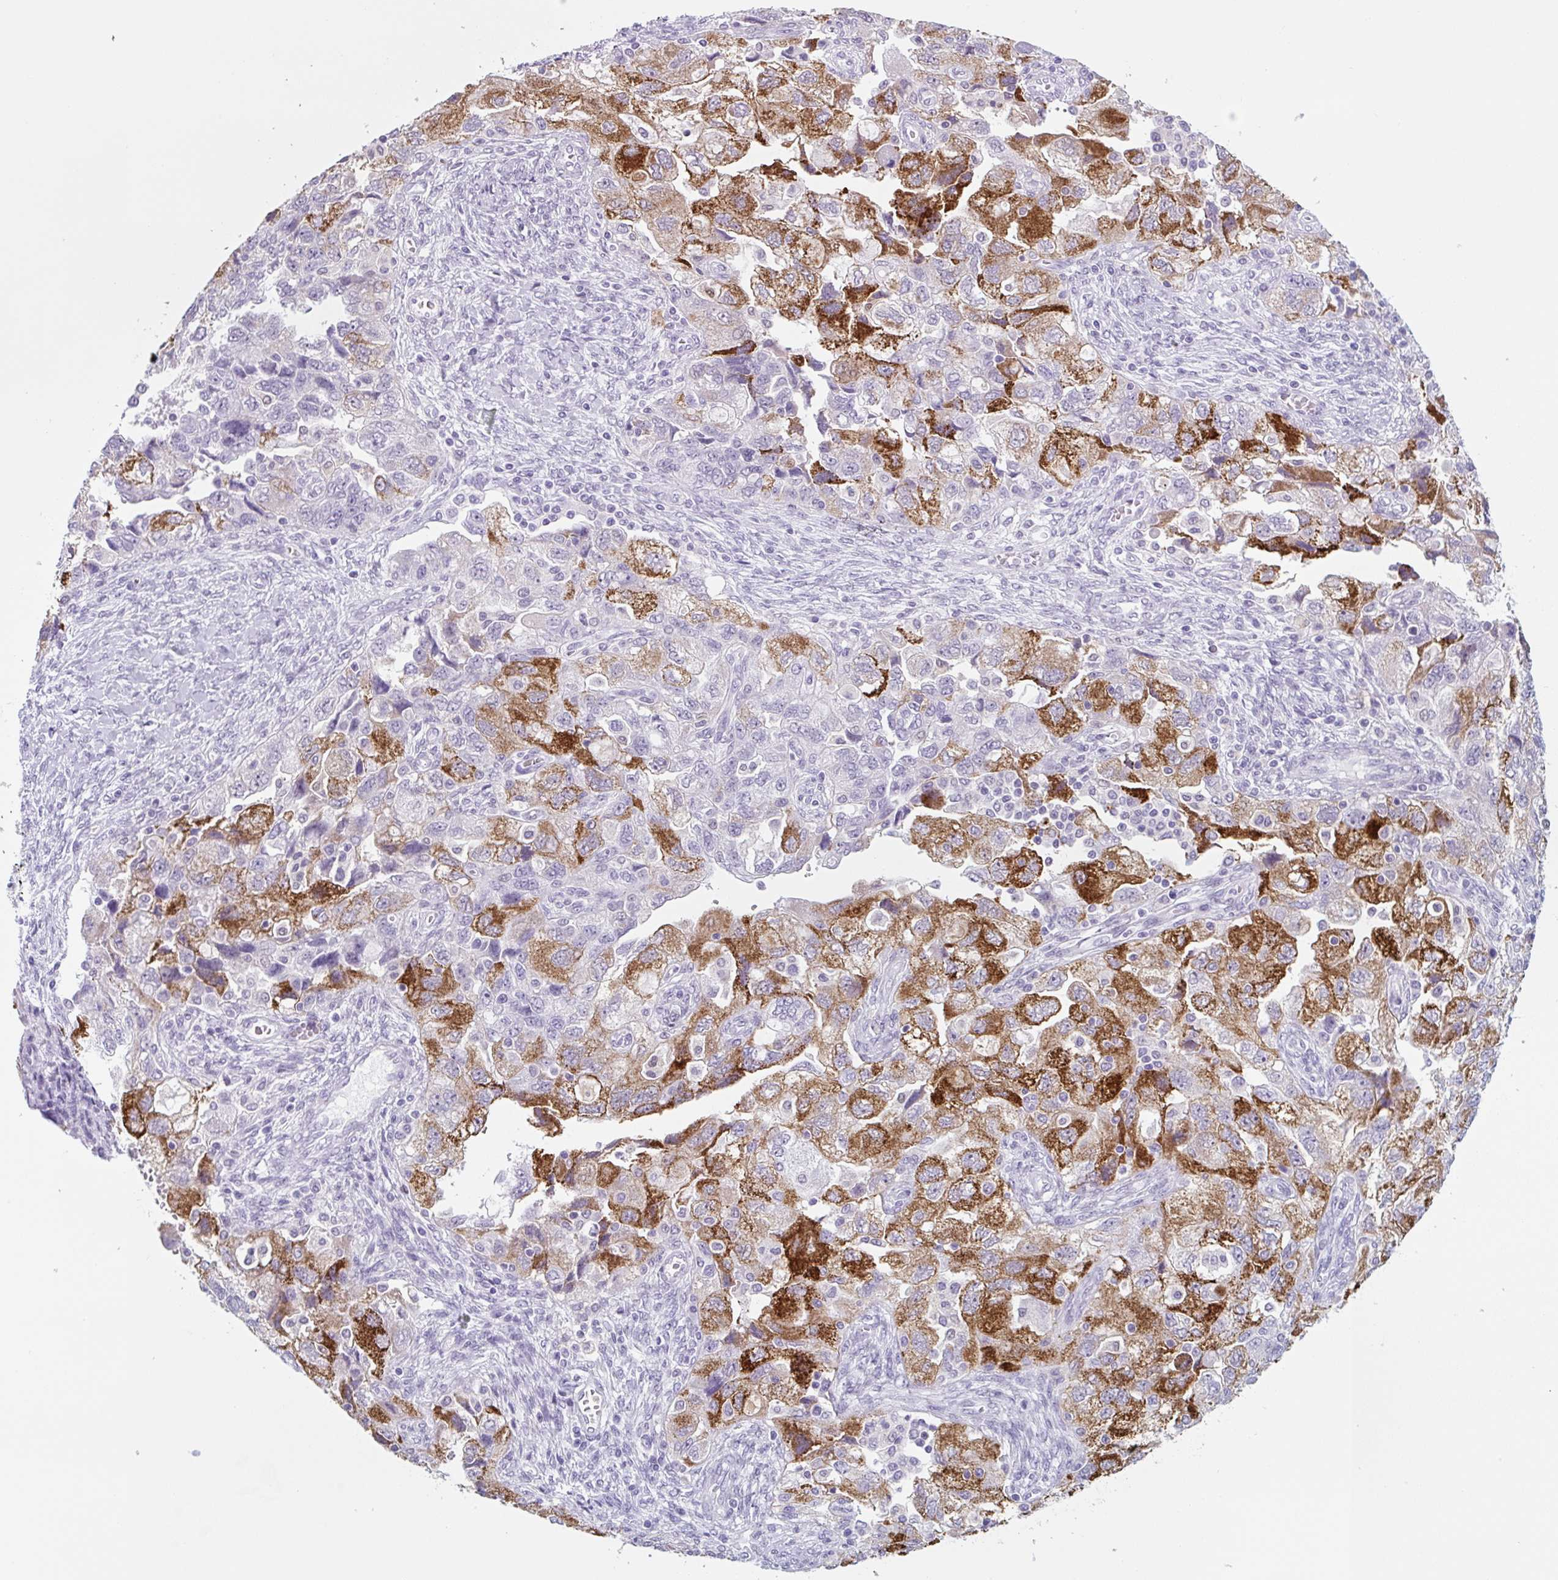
{"staining": {"intensity": "strong", "quantity": "25%-75%", "location": "cytoplasmic/membranous"}, "tissue": "ovarian cancer", "cell_type": "Tumor cells", "image_type": "cancer", "snomed": [{"axis": "morphology", "description": "Carcinoma, NOS"}, {"axis": "morphology", "description": "Cystadenocarcinoma, serous, NOS"}, {"axis": "topography", "description": "Ovary"}], "caption": "The photomicrograph reveals a brown stain indicating the presence of a protein in the cytoplasmic/membranous of tumor cells in ovarian cancer.", "gene": "TNFRSF8", "patient": {"sex": "female", "age": 69}}